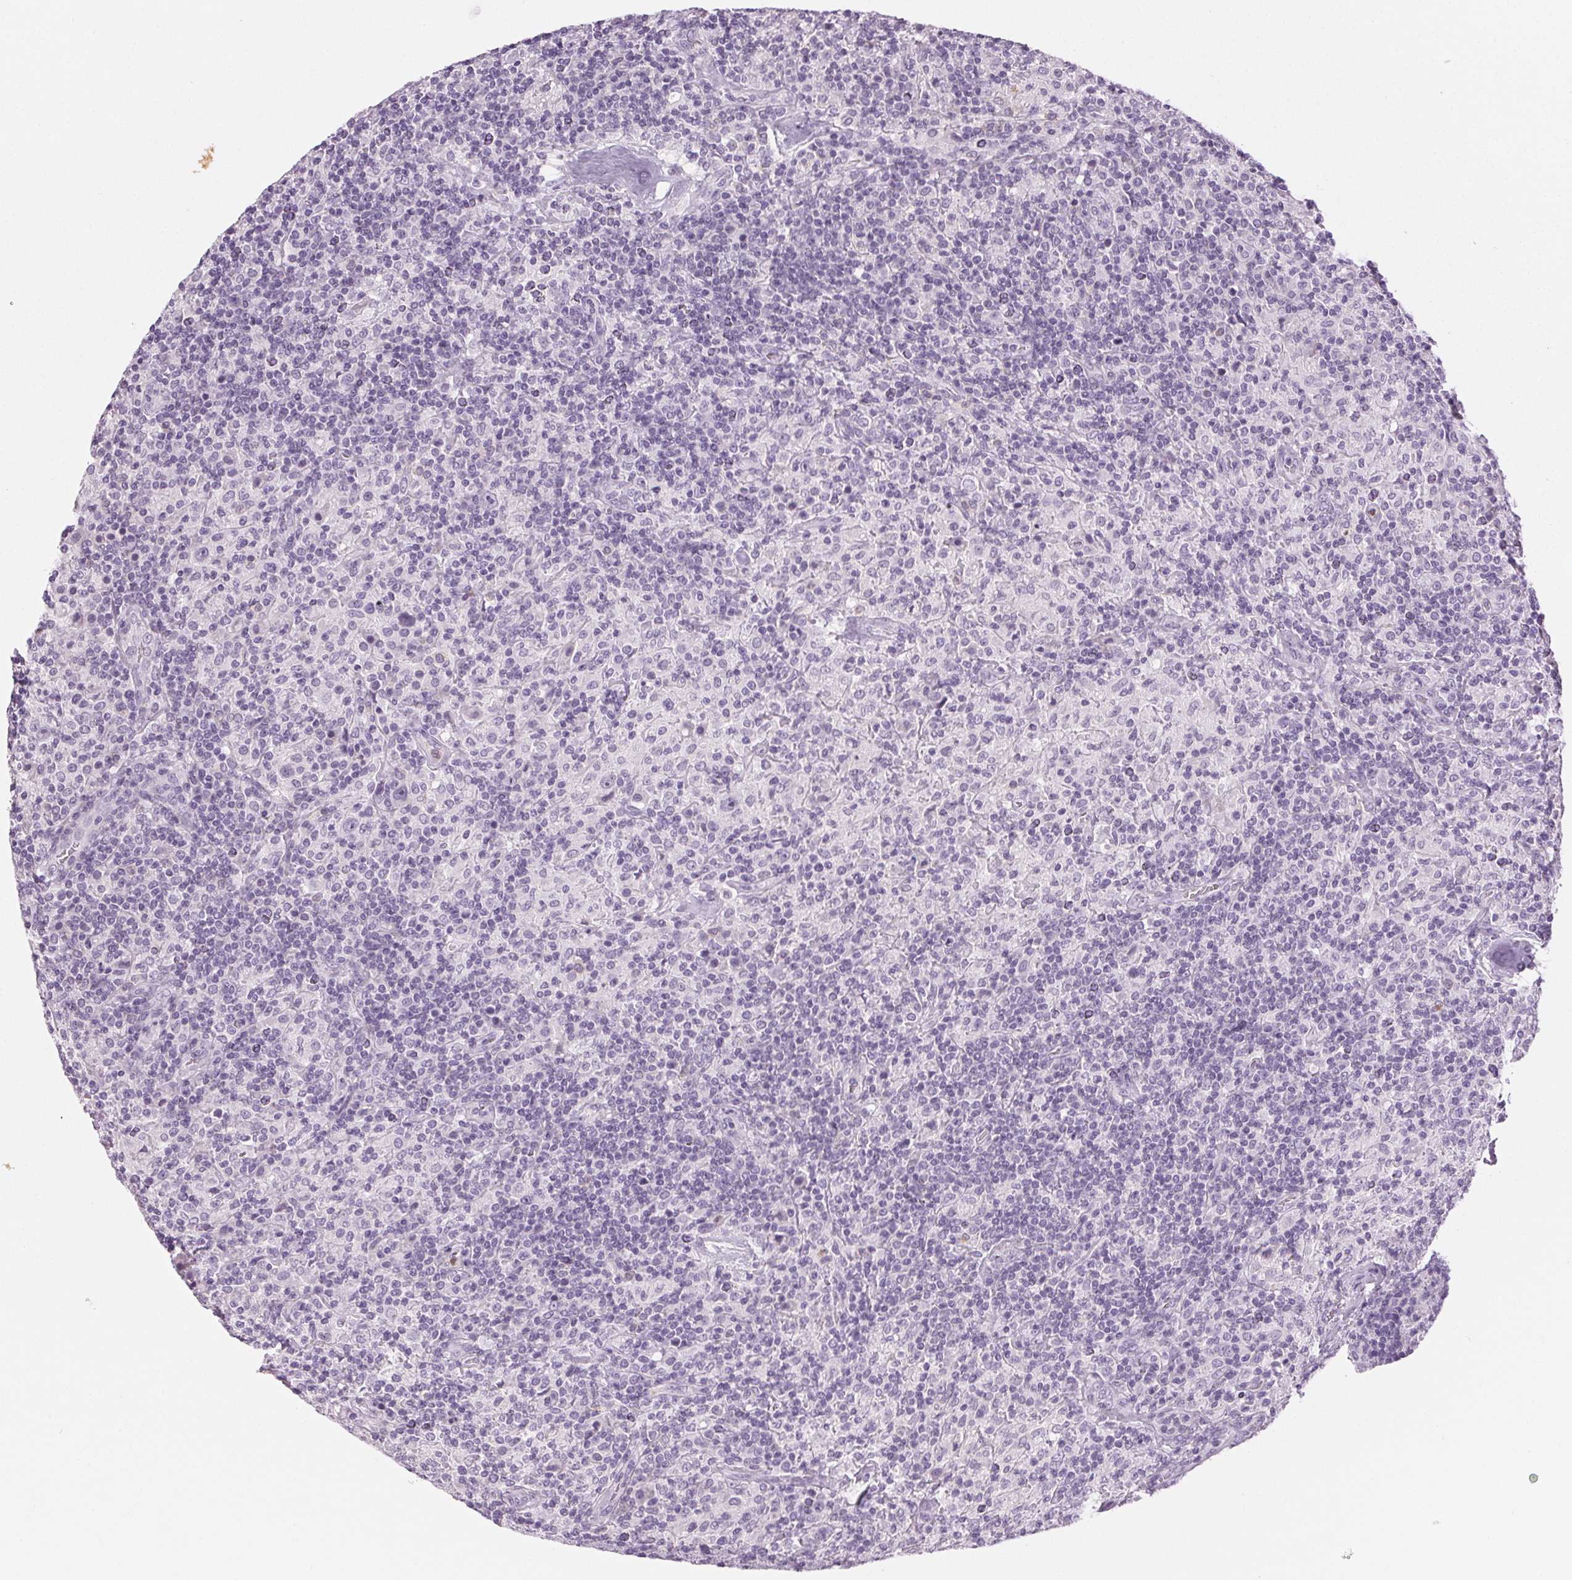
{"staining": {"intensity": "negative", "quantity": "none", "location": "none"}, "tissue": "lymphoma", "cell_type": "Tumor cells", "image_type": "cancer", "snomed": [{"axis": "morphology", "description": "Hodgkin's disease, NOS"}, {"axis": "topography", "description": "Lymph node"}], "caption": "Immunohistochemistry (IHC) histopathology image of neoplastic tissue: lymphoma stained with DAB (3,3'-diaminobenzidine) shows no significant protein staining in tumor cells.", "gene": "MPO", "patient": {"sex": "male", "age": 70}}